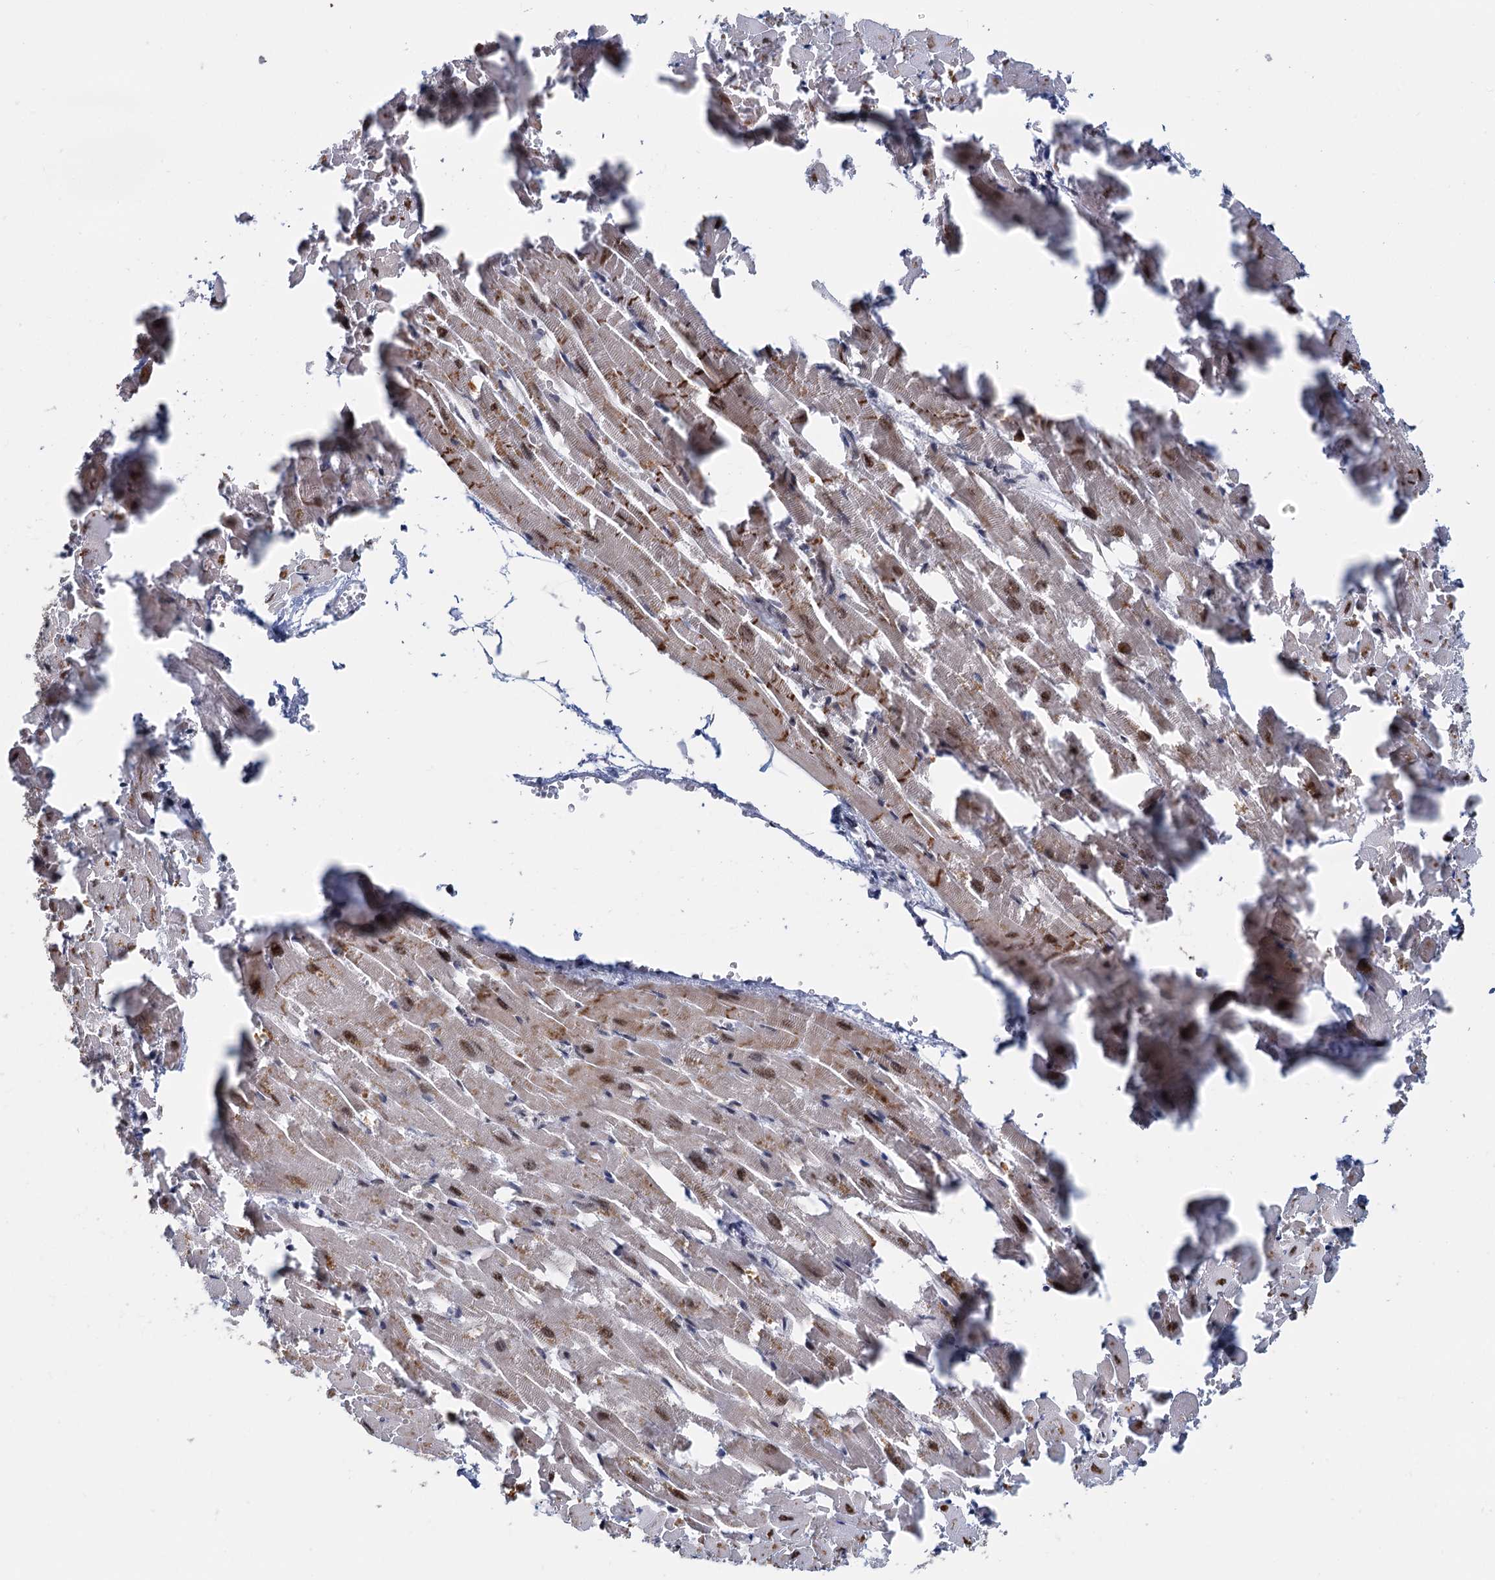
{"staining": {"intensity": "strong", "quantity": "<25%", "location": "cytoplasmic/membranous,nuclear"}, "tissue": "heart muscle", "cell_type": "Cardiomyocytes", "image_type": "normal", "snomed": [{"axis": "morphology", "description": "Normal tissue, NOS"}, {"axis": "topography", "description": "Heart"}], "caption": "Heart muscle stained with DAB (3,3'-diaminobenzidine) IHC demonstrates medium levels of strong cytoplasmic/membranous,nuclear staining in approximately <25% of cardiomyocytes.", "gene": "WBP4", "patient": {"sex": "female", "age": 64}}